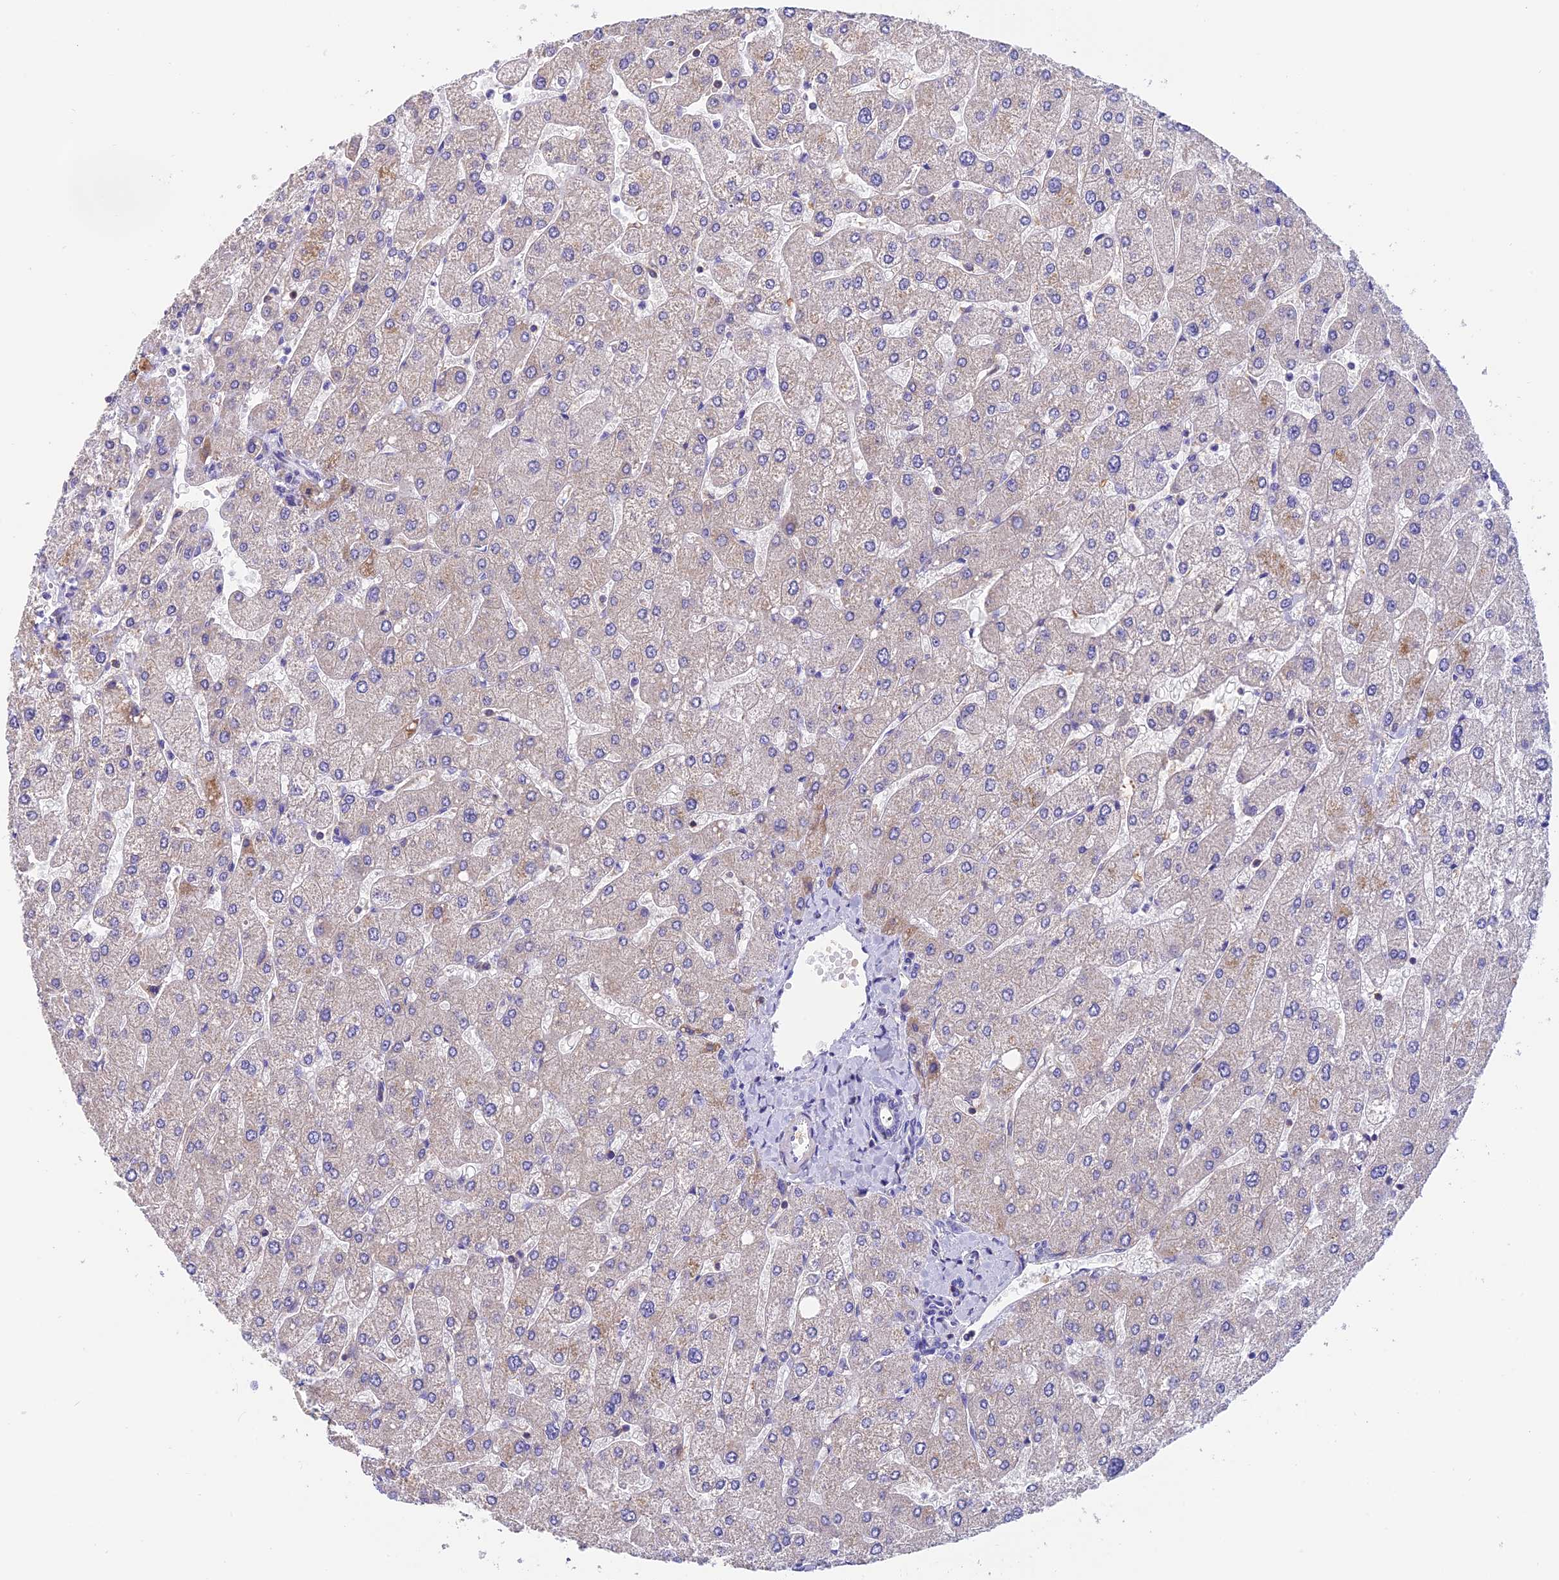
{"staining": {"intensity": "negative", "quantity": "none", "location": "none"}, "tissue": "liver", "cell_type": "Cholangiocytes", "image_type": "normal", "snomed": [{"axis": "morphology", "description": "Normal tissue, NOS"}, {"axis": "topography", "description": "Liver"}], "caption": "Cholangiocytes show no significant protein positivity in benign liver.", "gene": "LPXN", "patient": {"sex": "male", "age": 55}}